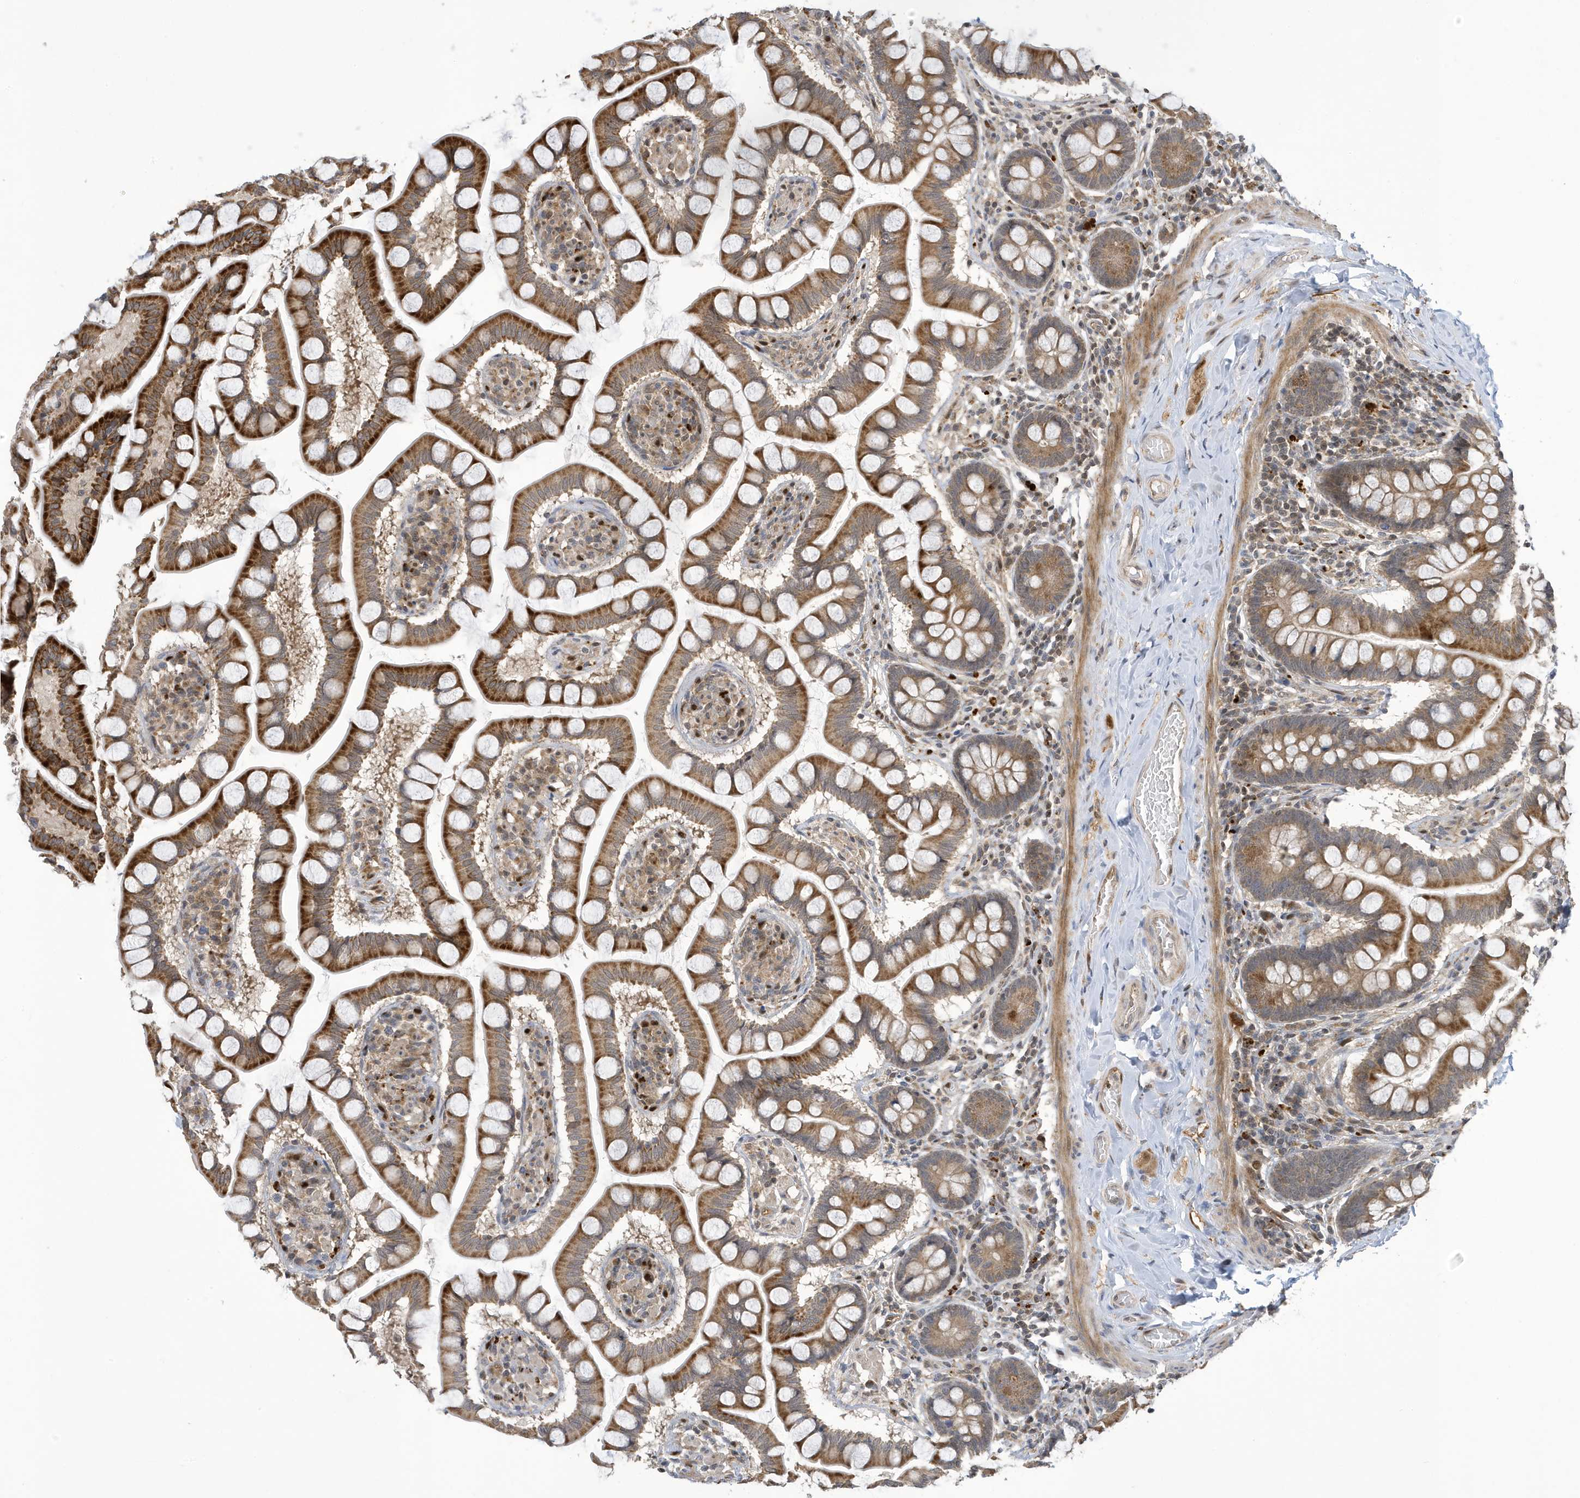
{"staining": {"intensity": "moderate", "quantity": ">75%", "location": "cytoplasmic/membranous"}, "tissue": "small intestine", "cell_type": "Glandular cells", "image_type": "normal", "snomed": [{"axis": "morphology", "description": "Normal tissue, NOS"}, {"axis": "topography", "description": "Small intestine"}], "caption": "Glandular cells display medium levels of moderate cytoplasmic/membranous expression in about >75% of cells in benign human small intestine.", "gene": "NCOA7", "patient": {"sex": "male", "age": 41}}